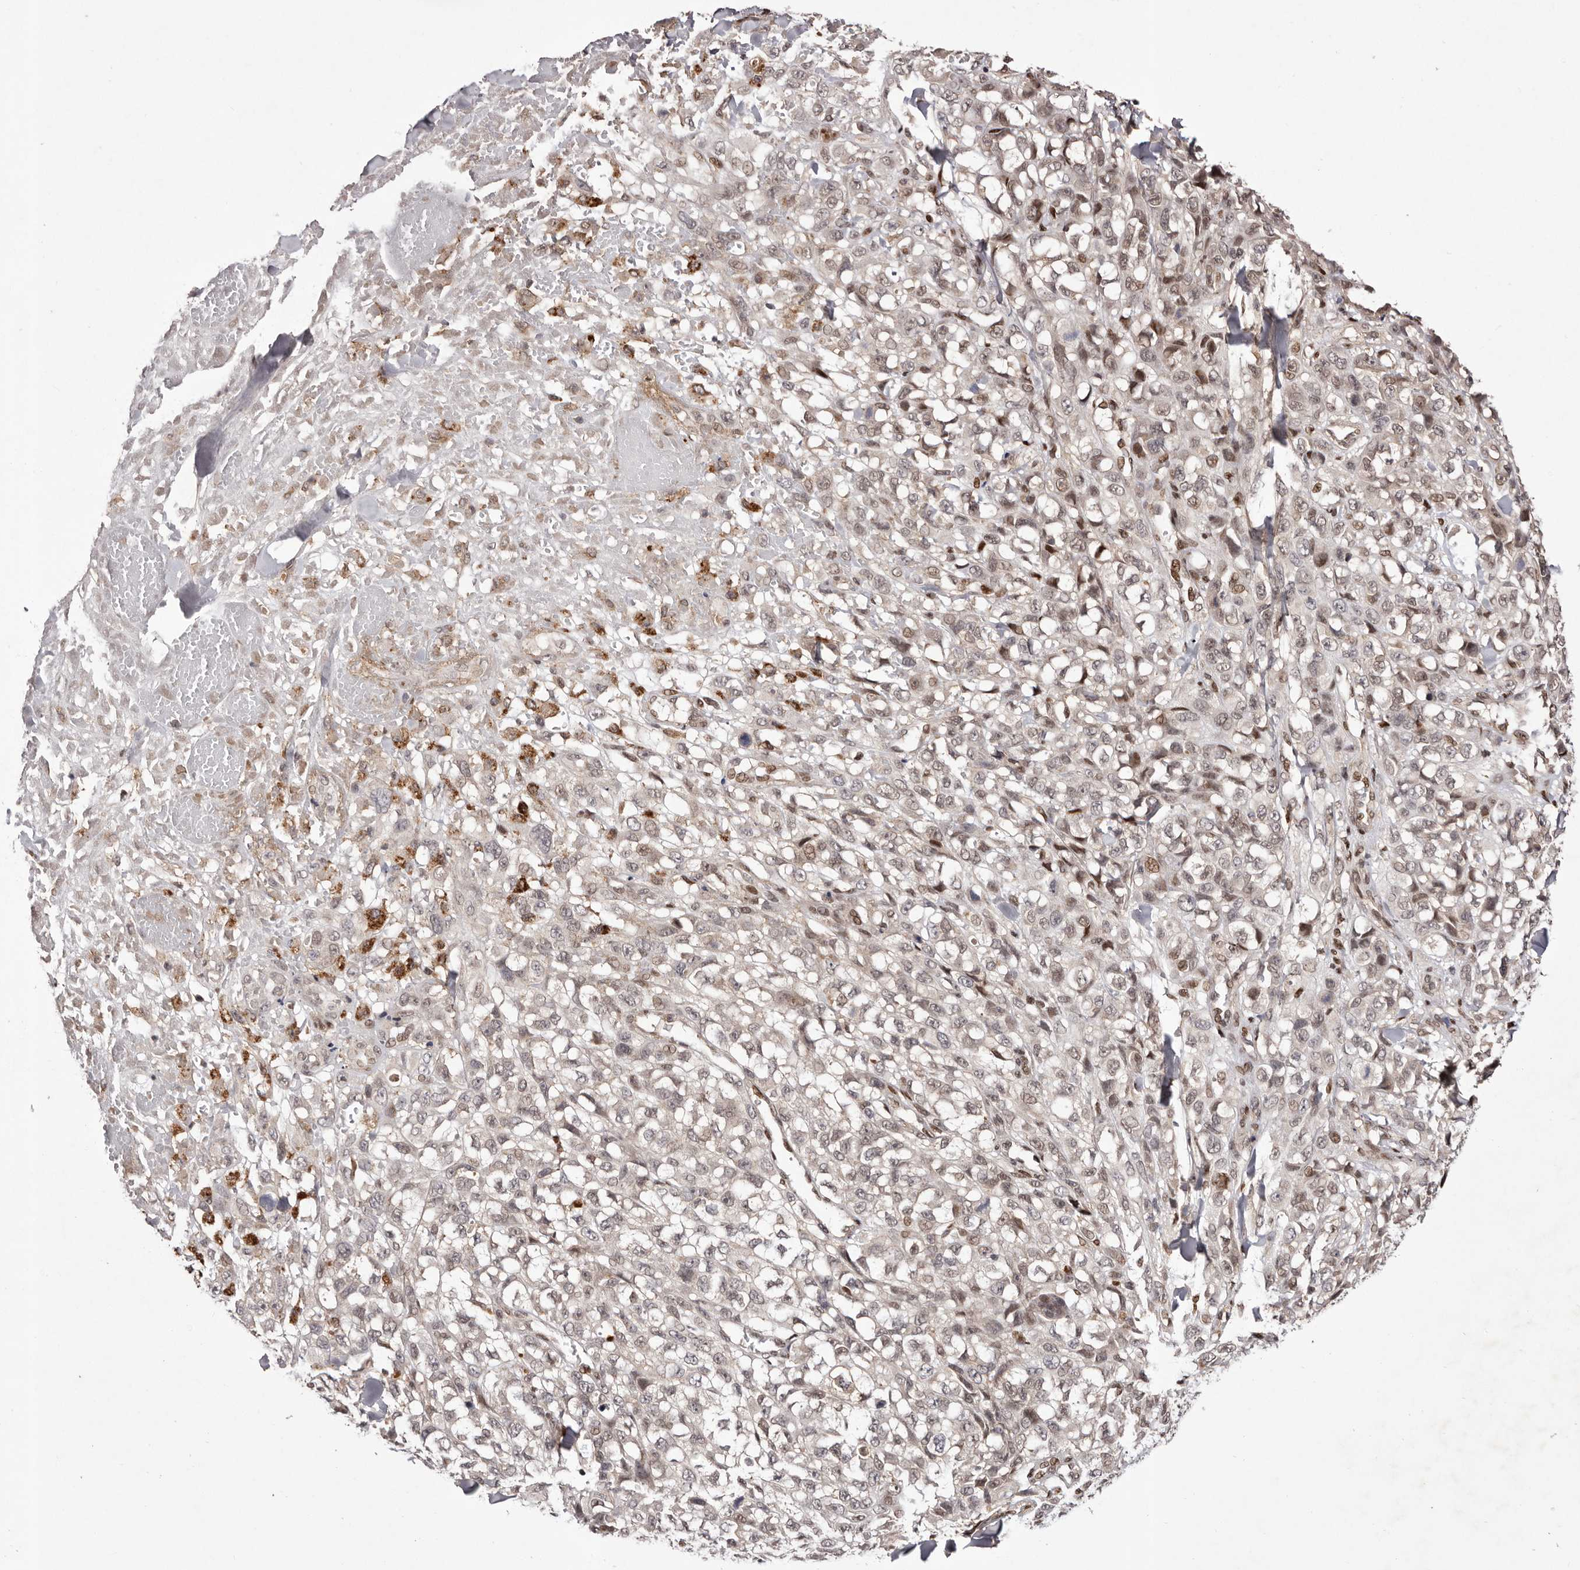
{"staining": {"intensity": "moderate", "quantity": "<25%", "location": "nuclear"}, "tissue": "melanoma", "cell_type": "Tumor cells", "image_type": "cancer", "snomed": [{"axis": "morphology", "description": "Malignant melanoma, Metastatic site"}, {"axis": "topography", "description": "Skin"}], "caption": "Human malignant melanoma (metastatic site) stained with a protein marker reveals moderate staining in tumor cells.", "gene": "FBXO5", "patient": {"sex": "female", "age": 72}}